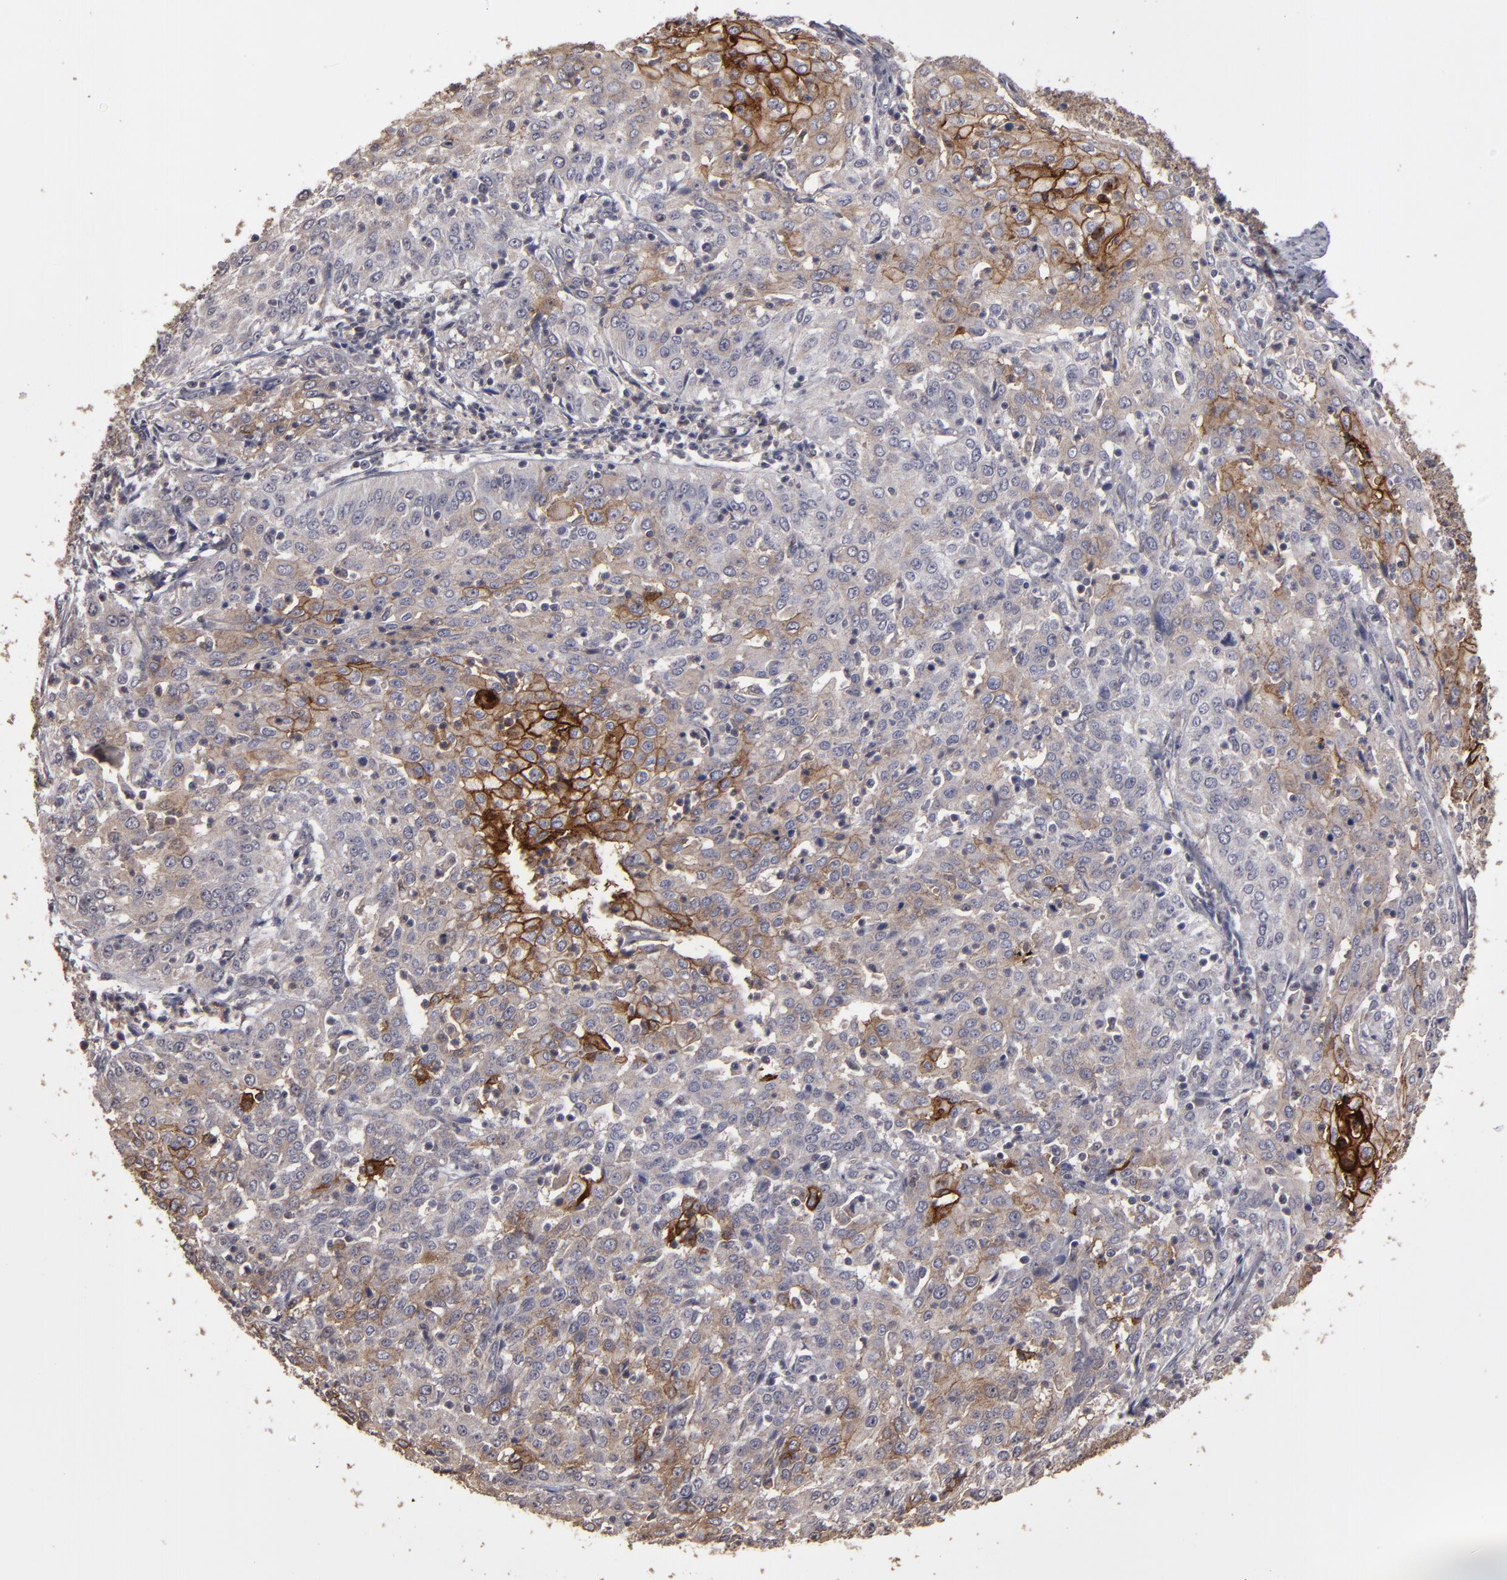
{"staining": {"intensity": "moderate", "quantity": "25%-75%", "location": "cytoplasmic/membranous"}, "tissue": "cervical cancer", "cell_type": "Tumor cells", "image_type": "cancer", "snomed": [{"axis": "morphology", "description": "Squamous cell carcinoma, NOS"}, {"axis": "topography", "description": "Cervix"}], "caption": "This is a photomicrograph of immunohistochemistry (IHC) staining of squamous cell carcinoma (cervical), which shows moderate positivity in the cytoplasmic/membranous of tumor cells.", "gene": "CD55", "patient": {"sex": "female", "age": 39}}